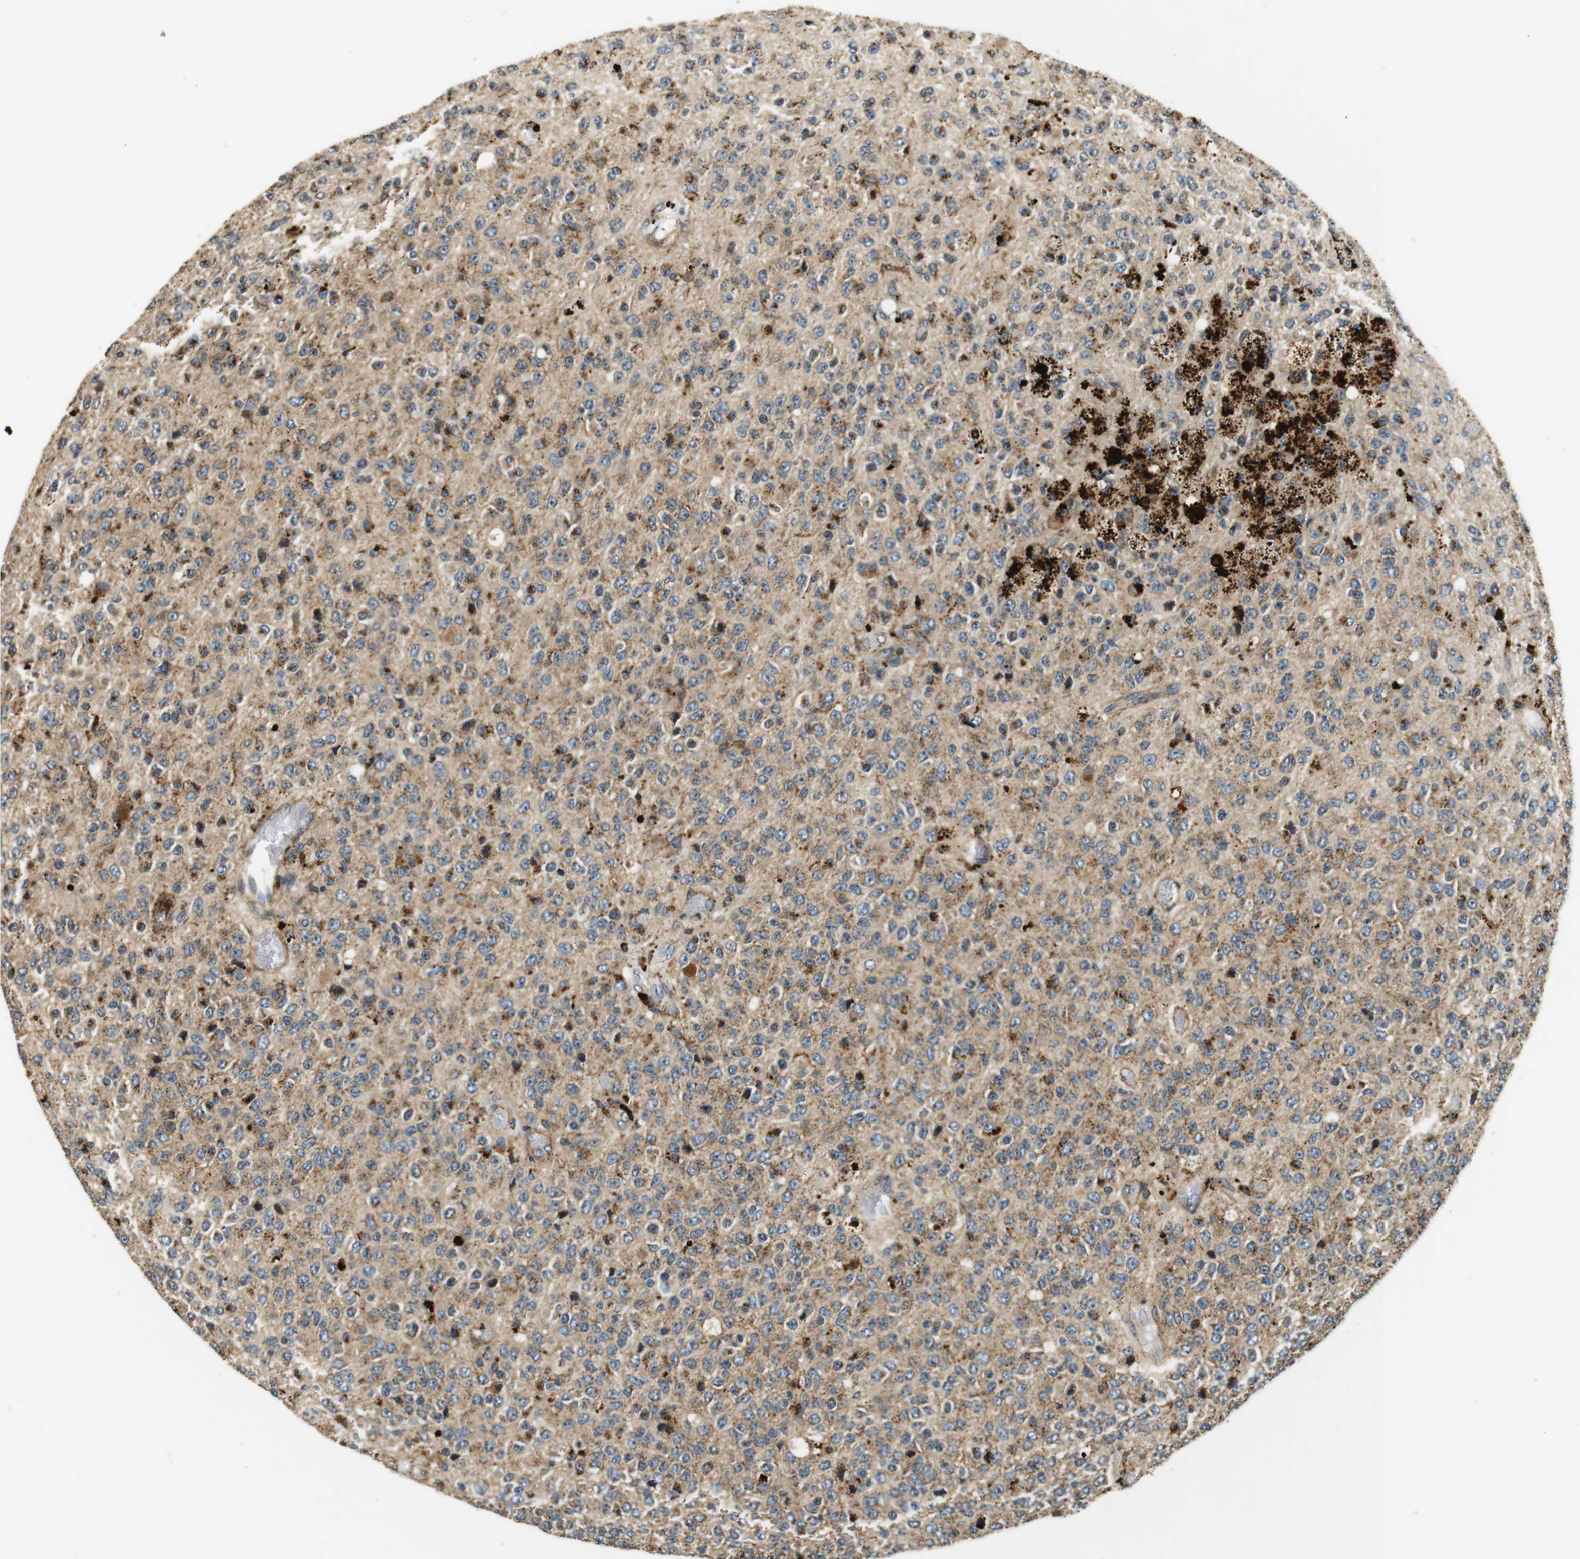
{"staining": {"intensity": "moderate", "quantity": ">75%", "location": "cytoplasmic/membranous"}, "tissue": "glioma", "cell_type": "Tumor cells", "image_type": "cancer", "snomed": [{"axis": "morphology", "description": "Glioma, malignant, High grade"}, {"axis": "topography", "description": "pancreas cauda"}], "caption": "Protein analysis of glioma tissue exhibits moderate cytoplasmic/membranous expression in approximately >75% of tumor cells.", "gene": "TXNRD1", "patient": {"sex": "male", "age": 60}}